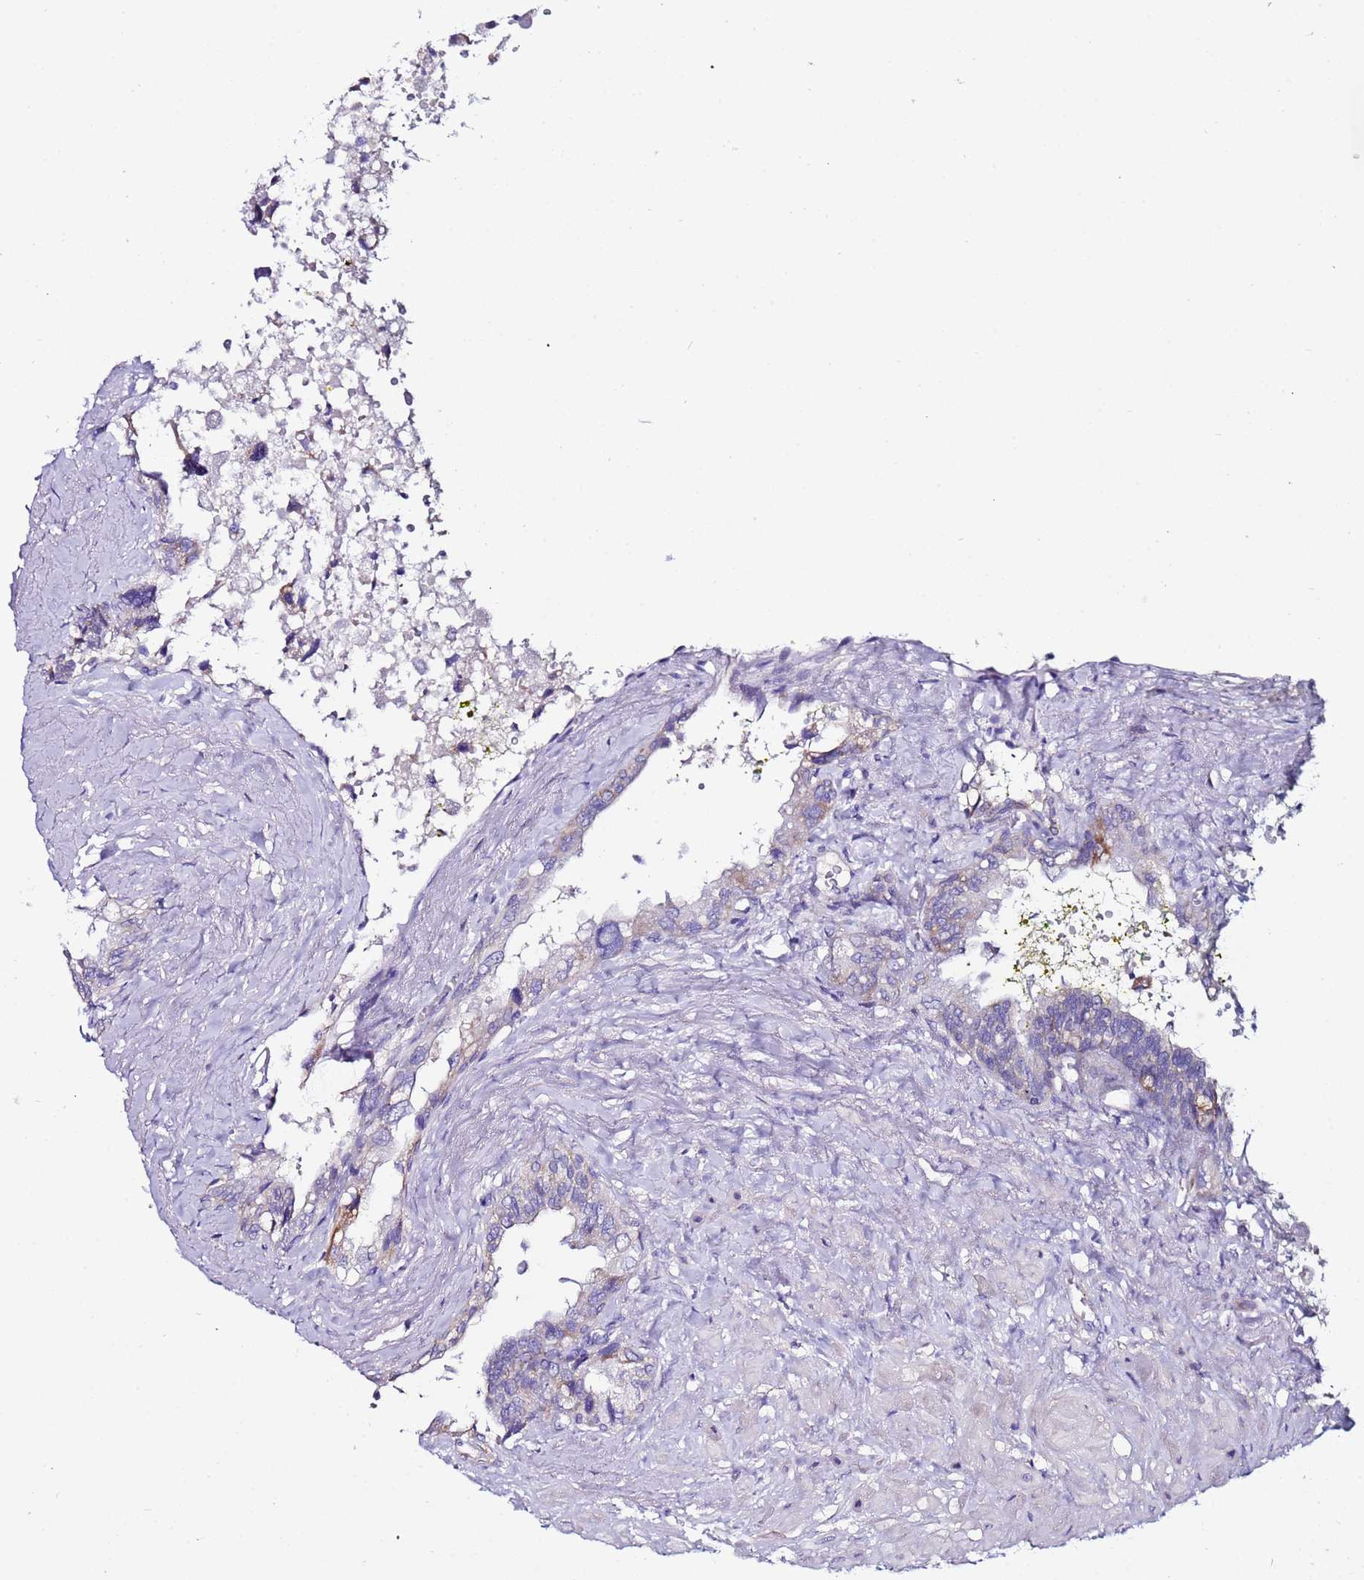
{"staining": {"intensity": "negative", "quantity": "none", "location": "none"}, "tissue": "seminal vesicle", "cell_type": "Glandular cells", "image_type": "normal", "snomed": [{"axis": "morphology", "description": "Normal tissue, NOS"}, {"axis": "topography", "description": "Seminal veicle"}, {"axis": "topography", "description": "Peripheral nerve tissue"}], "caption": "IHC histopathology image of normal seminal vesicle: seminal vesicle stained with DAB (3,3'-diaminobenzidine) shows no significant protein staining in glandular cells. The staining is performed using DAB brown chromogen with nuclei counter-stained in using hematoxylin.", "gene": "MYBPC3", "patient": {"sex": "male", "age": 60}}